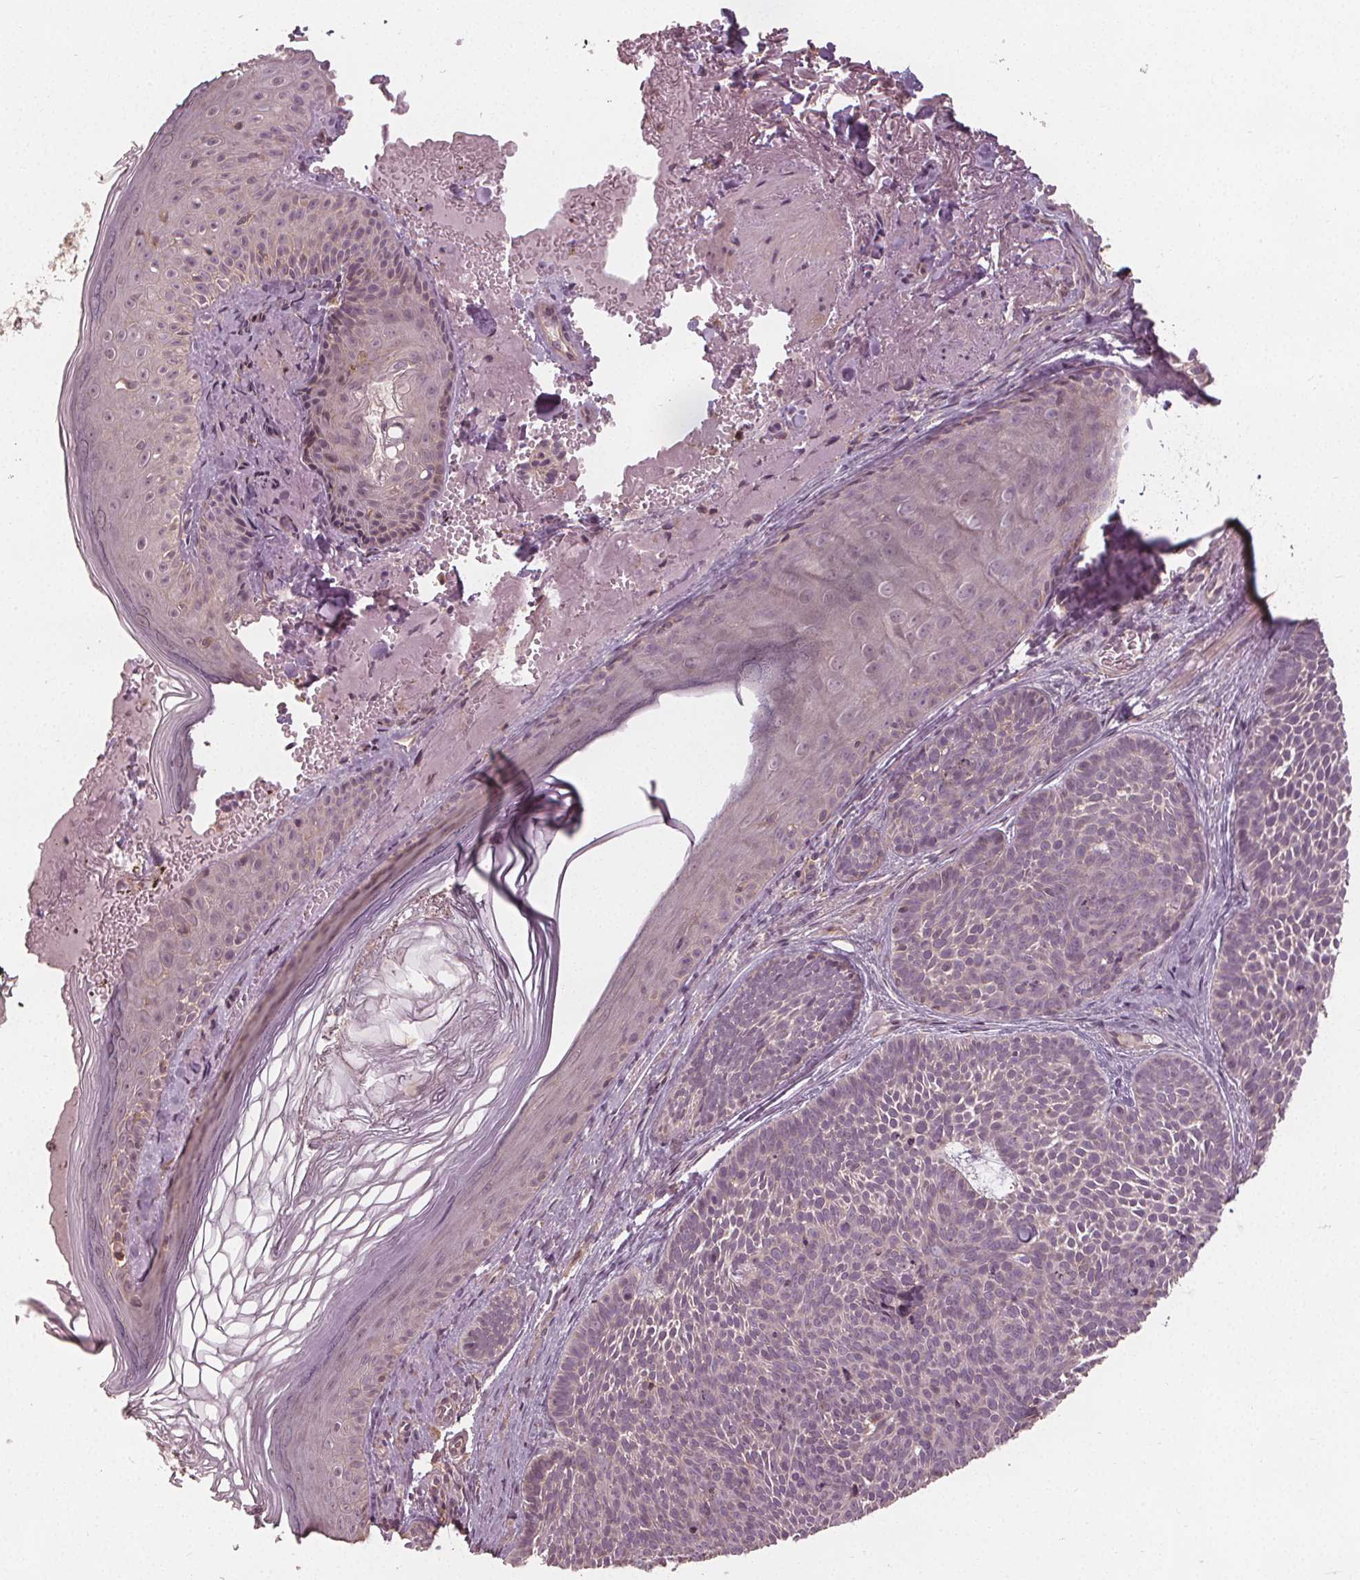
{"staining": {"intensity": "negative", "quantity": "none", "location": "none"}, "tissue": "skin cancer", "cell_type": "Tumor cells", "image_type": "cancer", "snomed": [{"axis": "morphology", "description": "Basal cell carcinoma"}, {"axis": "topography", "description": "Skin"}], "caption": "A high-resolution photomicrograph shows immunohistochemistry (IHC) staining of skin cancer, which shows no significant positivity in tumor cells. Brightfield microscopy of immunohistochemistry (IHC) stained with DAB (brown) and hematoxylin (blue), captured at high magnification.", "gene": "GNB2", "patient": {"sex": "male", "age": 81}}